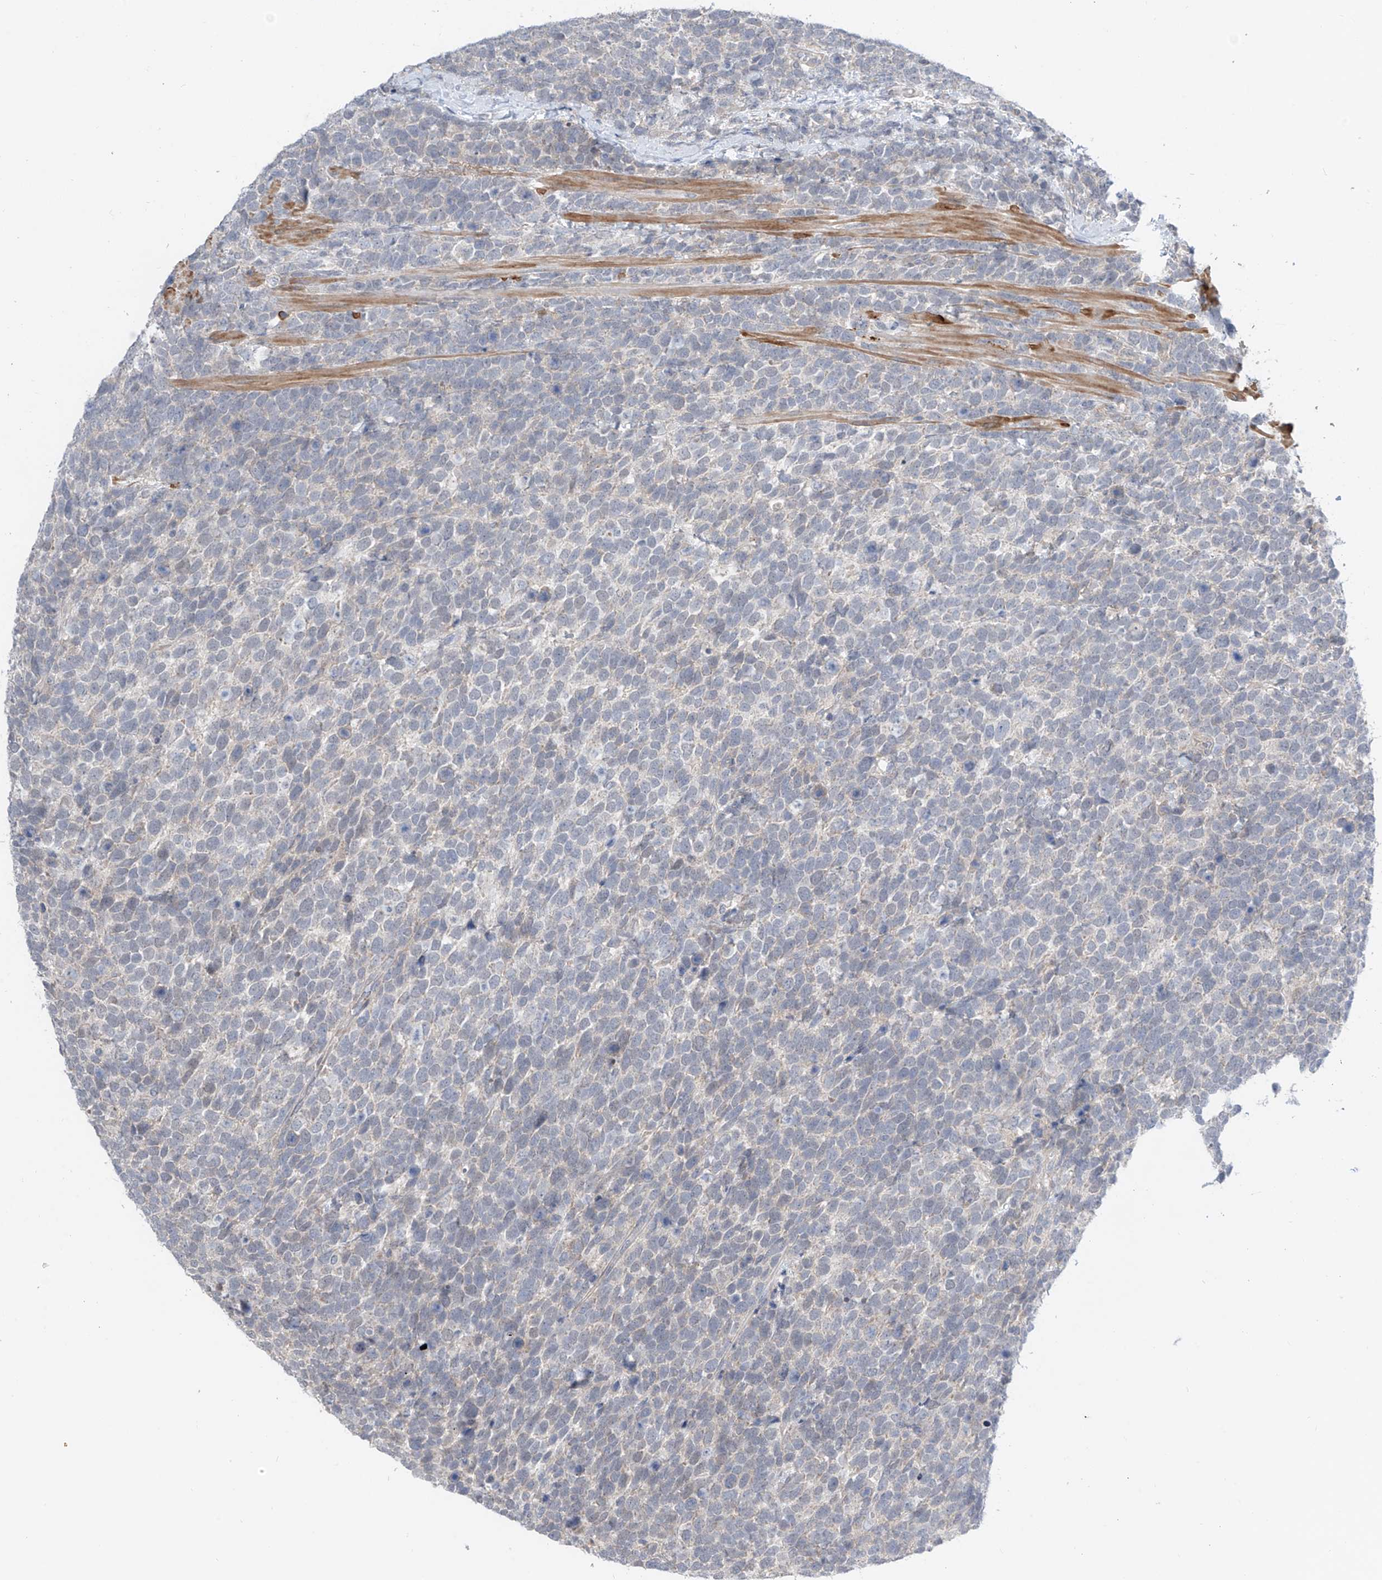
{"staining": {"intensity": "negative", "quantity": "none", "location": "none"}, "tissue": "urothelial cancer", "cell_type": "Tumor cells", "image_type": "cancer", "snomed": [{"axis": "morphology", "description": "Urothelial carcinoma, High grade"}, {"axis": "topography", "description": "Urinary bladder"}], "caption": "Immunohistochemistry histopathology image of neoplastic tissue: urothelial cancer stained with DAB (3,3'-diaminobenzidine) demonstrates no significant protein expression in tumor cells.", "gene": "ABLIM2", "patient": {"sex": "female", "age": 82}}